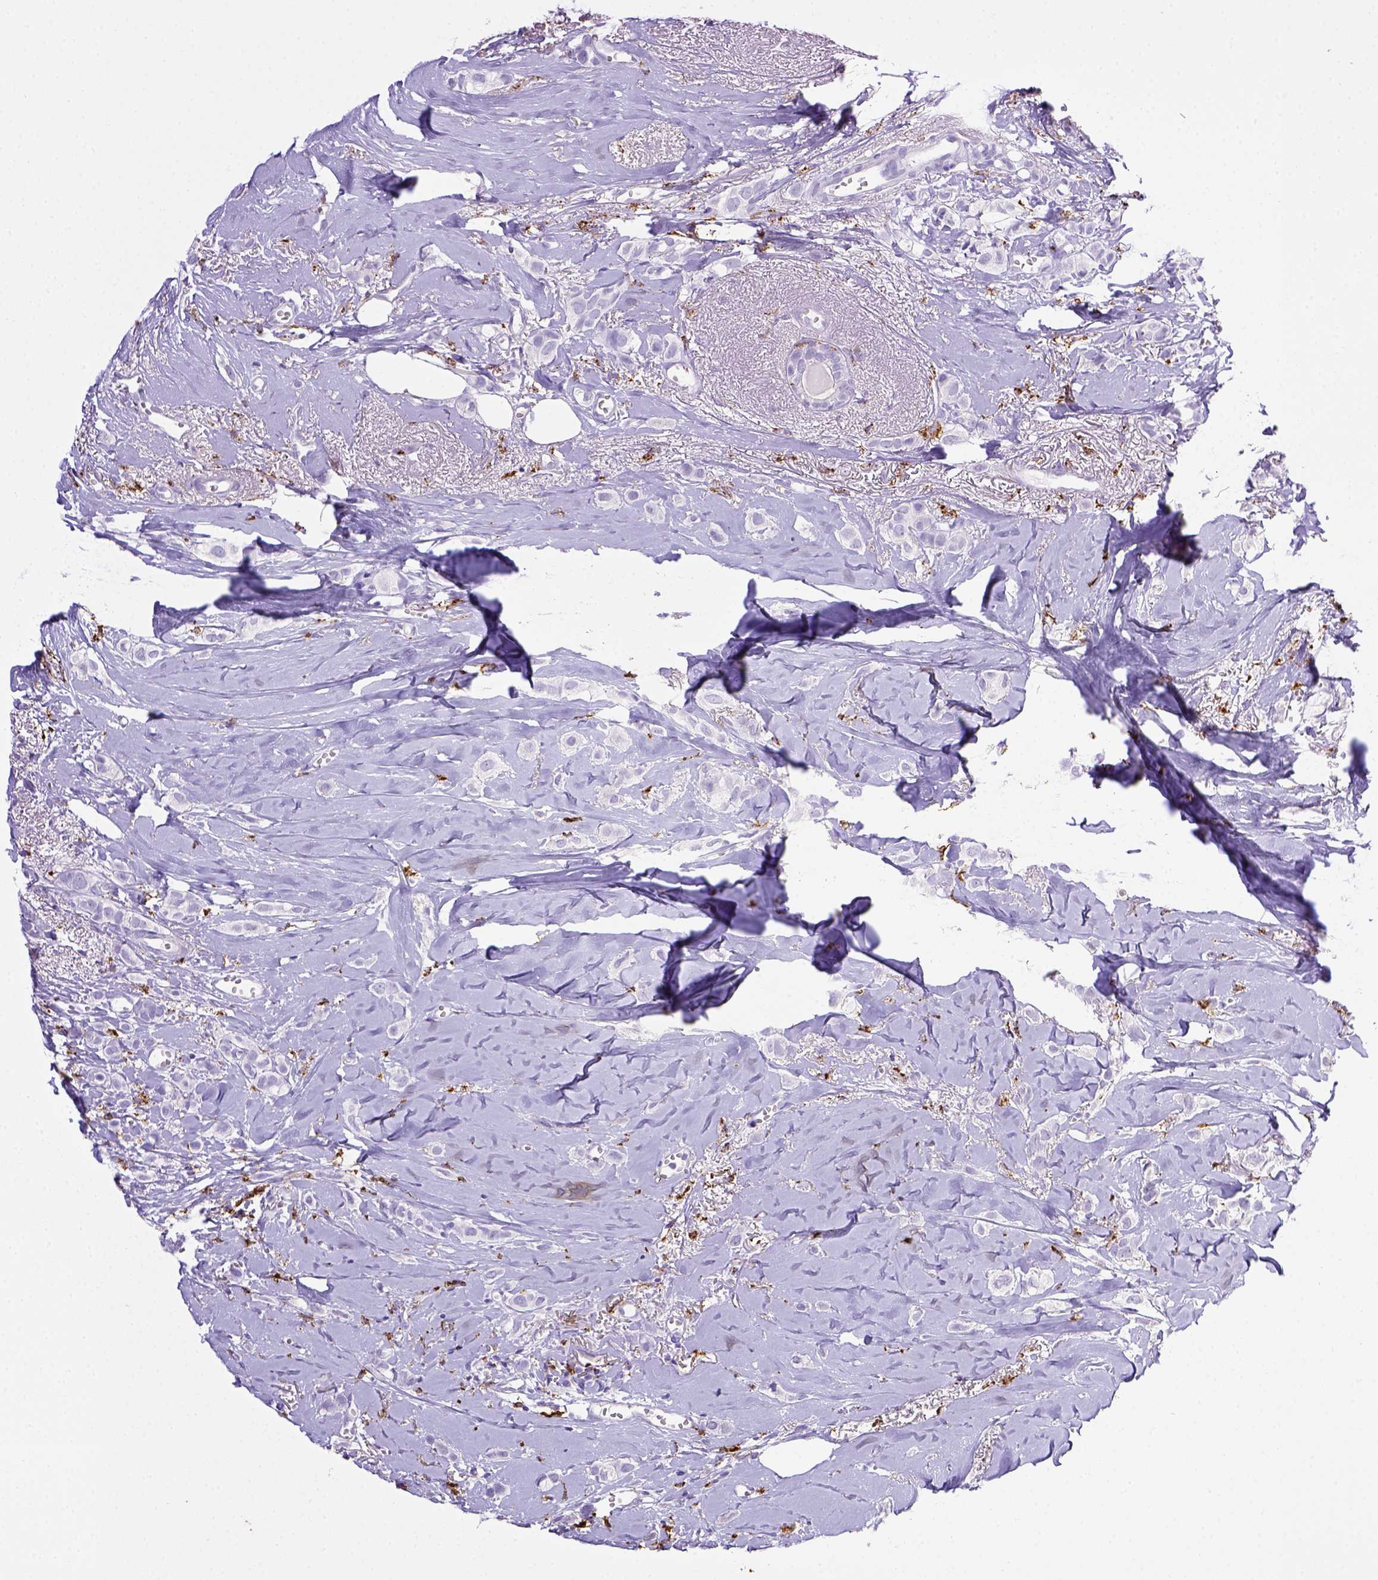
{"staining": {"intensity": "negative", "quantity": "none", "location": "none"}, "tissue": "breast cancer", "cell_type": "Tumor cells", "image_type": "cancer", "snomed": [{"axis": "morphology", "description": "Duct carcinoma"}, {"axis": "topography", "description": "Breast"}], "caption": "Tumor cells show no significant protein positivity in breast cancer (invasive ductal carcinoma).", "gene": "CD68", "patient": {"sex": "female", "age": 85}}